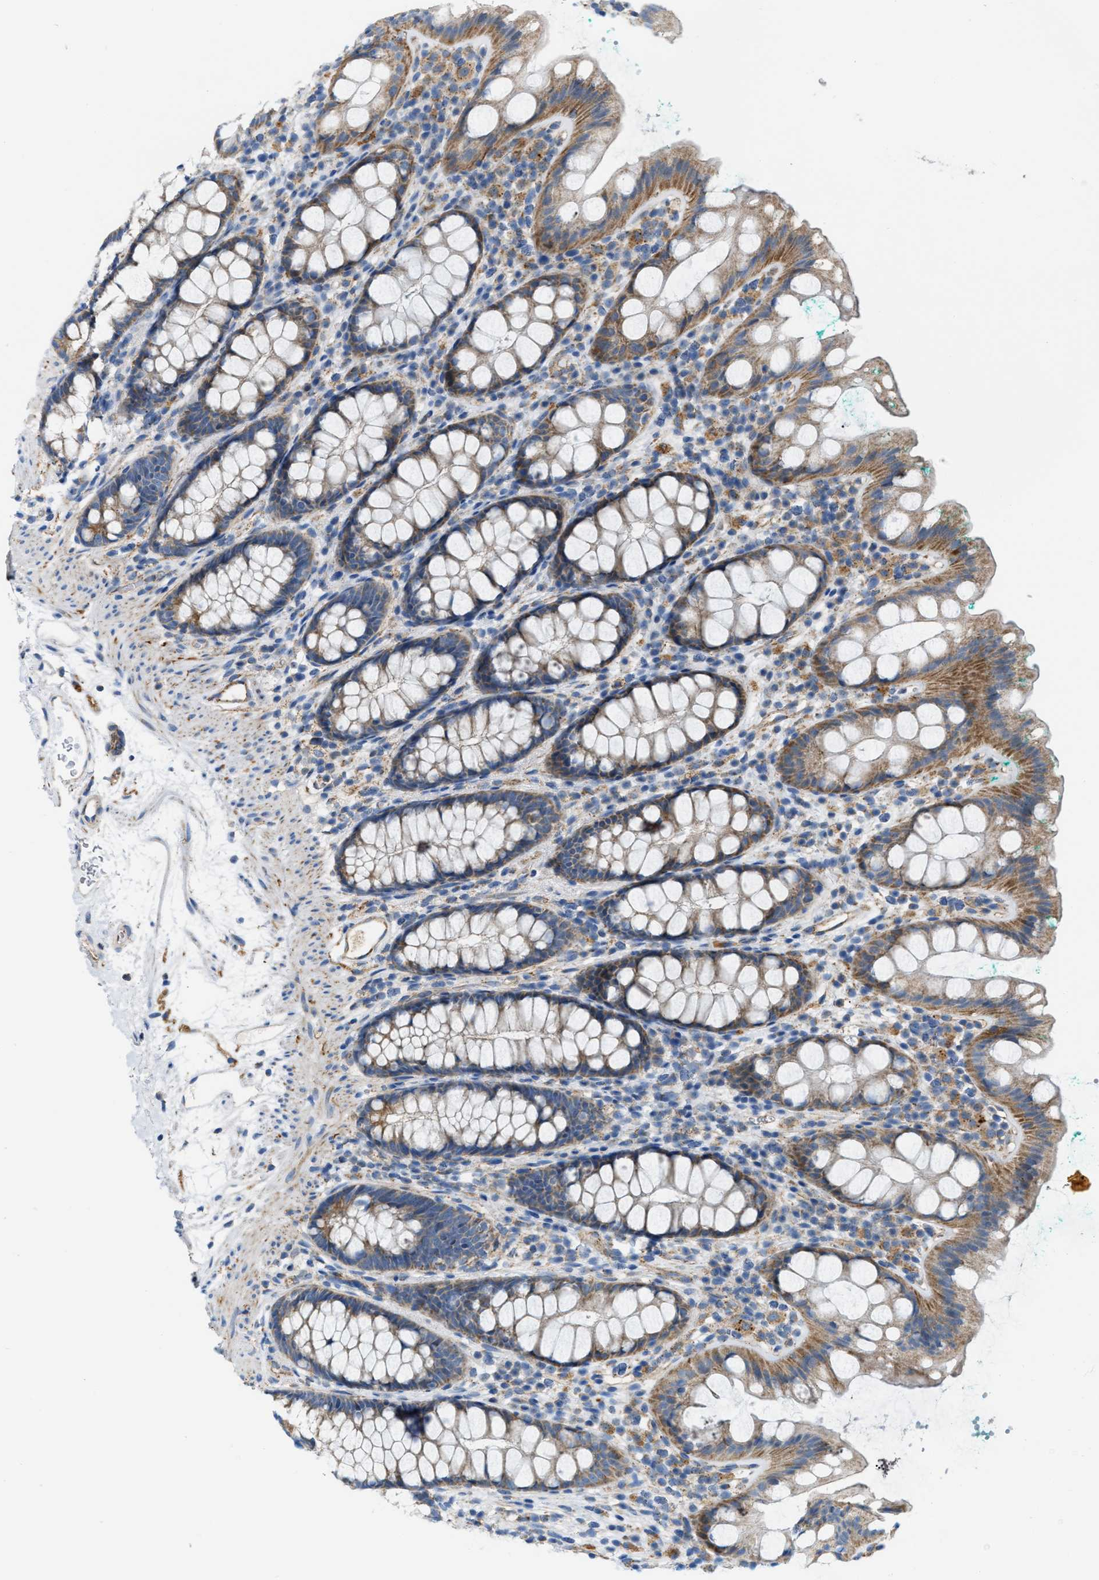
{"staining": {"intensity": "moderate", "quantity": "25%-75%", "location": "cytoplasmic/membranous"}, "tissue": "rectum", "cell_type": "Glandular cells", "image_type": "normal", "snomed": [{"axis": "morphology", "description": "Normal tissue, NOS"}, {"axis": "topography", "description": "Rectum"}], "caption": "Immunohistochemical staining of normal human rectum reveals 25%-75% levels of moderate cytoplasmic/membranous protein expression in approximately 25%-75% of glandular cells. The protein is shown in brown color, while the nuclei are stained blue.", "gene": "JADE1", "patient": {"sex": "female", "age": 65}}